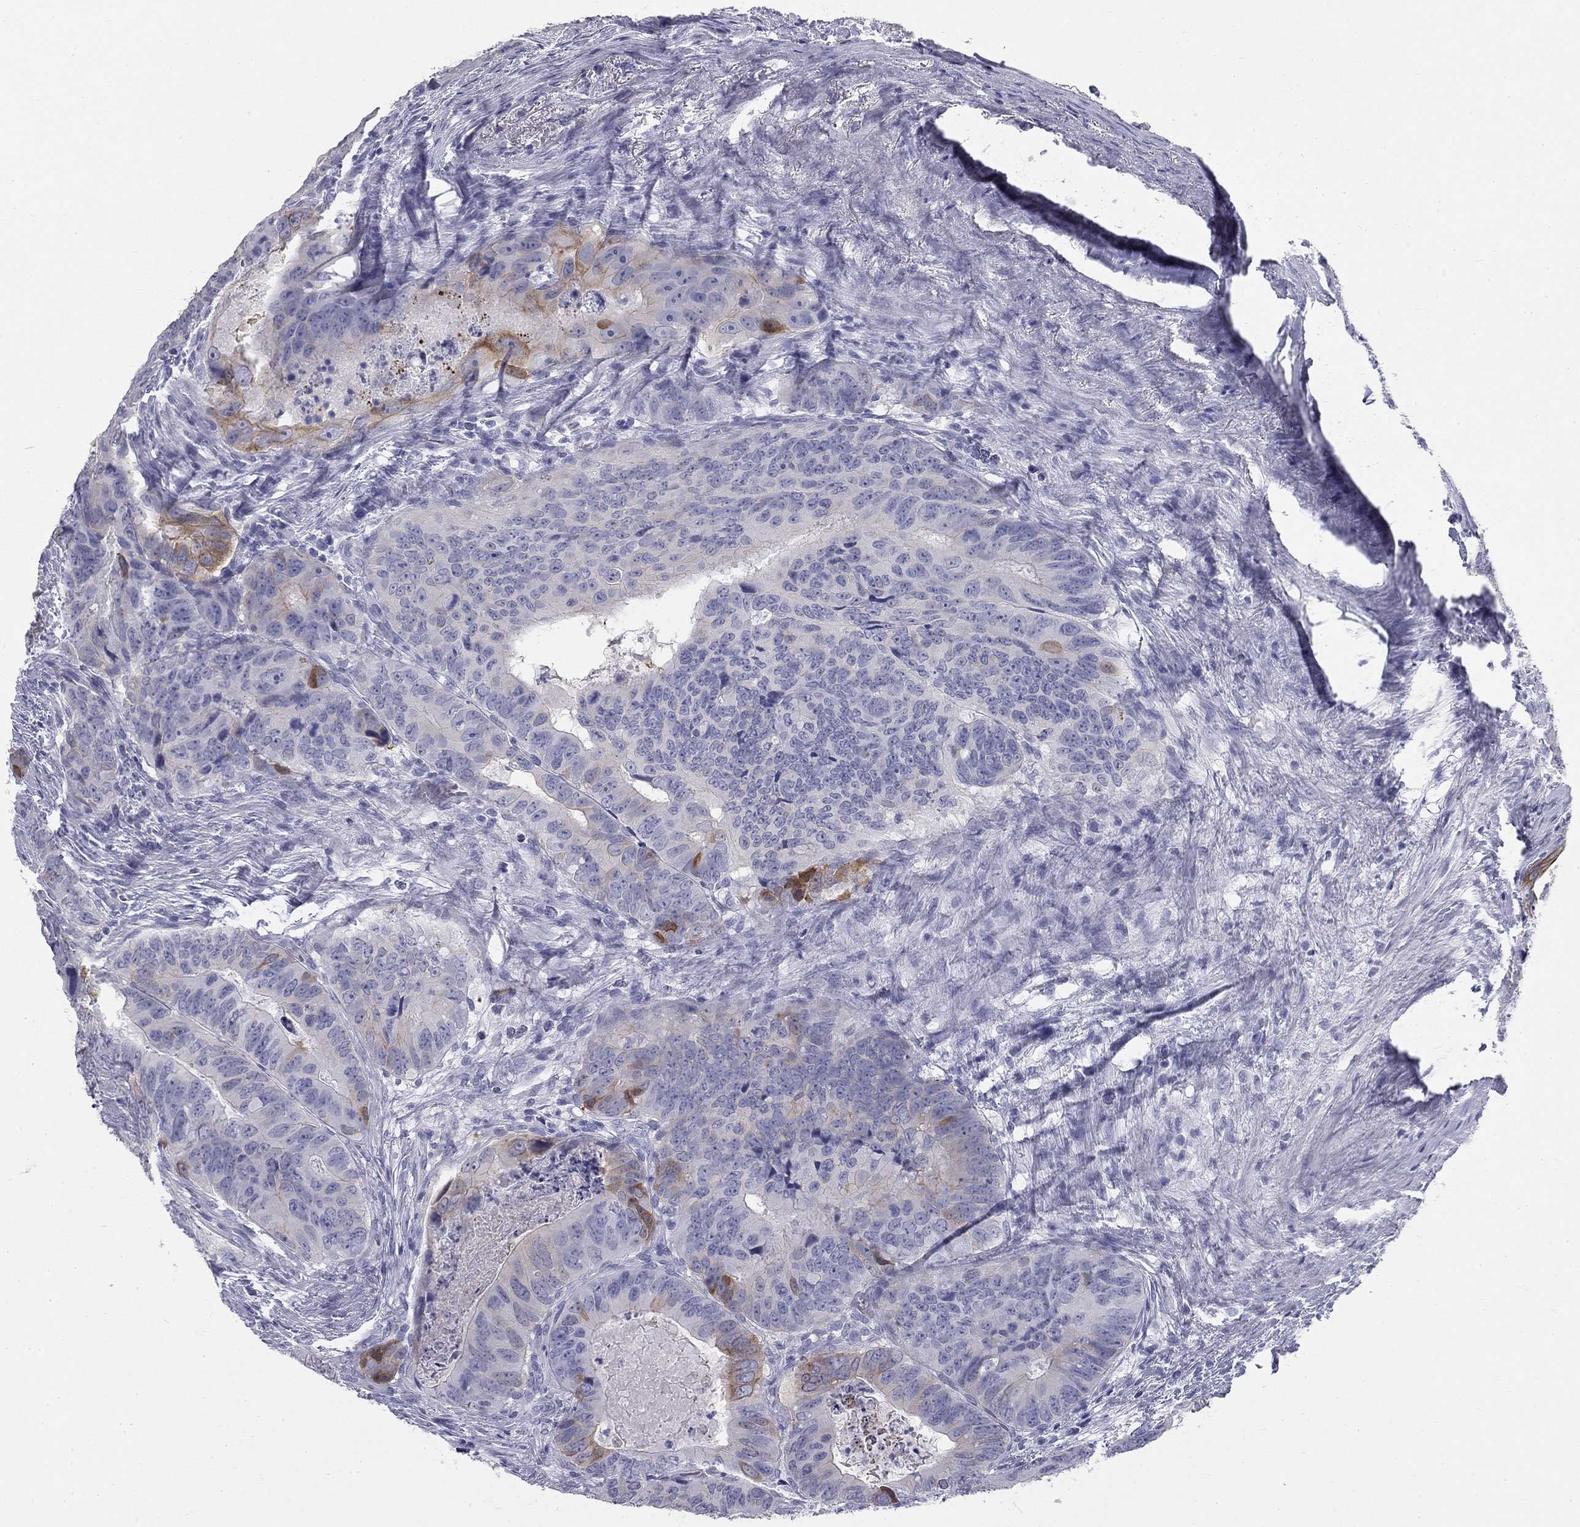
{"staining": {"intensity": "moderate", "quantity": "<25%", "location": "cytoplasmic/membranous"}, "tissue": "colorectal cancer", "cell_type": "Tumor cells", "image_type": "cancer", "snomed": [{"axis": "morphology", "description": "Adenocarcinoma, NOS"}, {"axis": "topography", "description": "Colon"}], "caption": "A high-resolution histopathology image shows immunohistochemistry staining of colorectal cancer, which exhibits moderate cytoplasmic/membranous expression in approximately <25% of tumor cells.", "gene": "SULT2B1", "patient": {"sex": "male", "age": 79}}